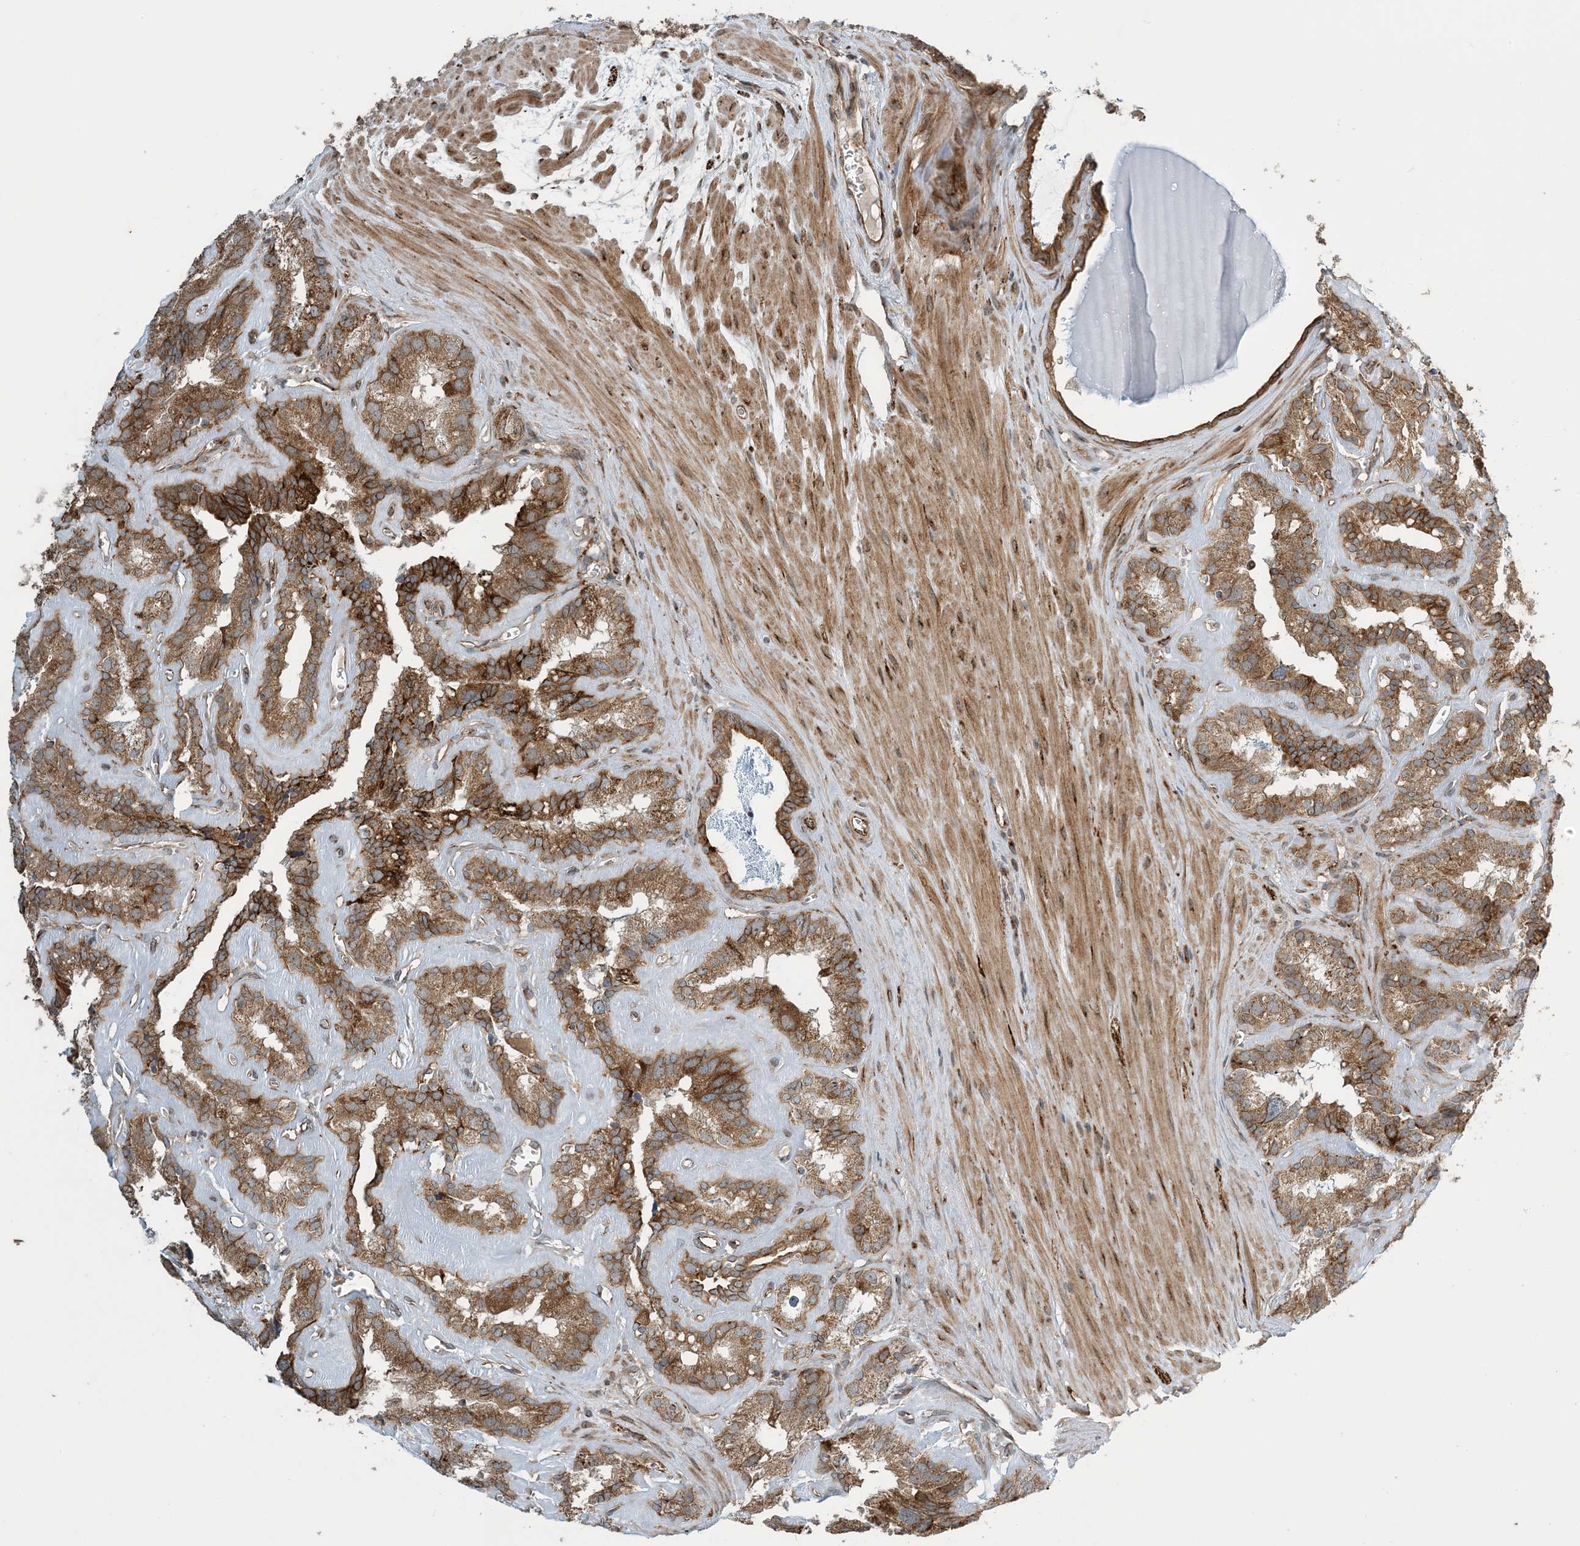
{"staining": {"intensity": "moderate", "quantity": ">75%", "location": "cytoplasmic/membranous"}, "tissue": "seminal vesicle", "cell_type": "Glandular cells", "image_type": "normal", "snomed": [{"axis": "morphology", "description": "Normal tissue, NOS"}, {"axis": "topography", "description": "Prostate"}, {"axis": "topography", "description": "Seminal veicle"}], "caption": "Protein staining reveals moderate cytoplasmic/membranous staining in about >75% of glandular cells in benign seminal vesicle. (IHC, brightfield microscopy, high magnification).", "gene": "ZBTB3", "patient": {"sex": "male", "age": 59}}